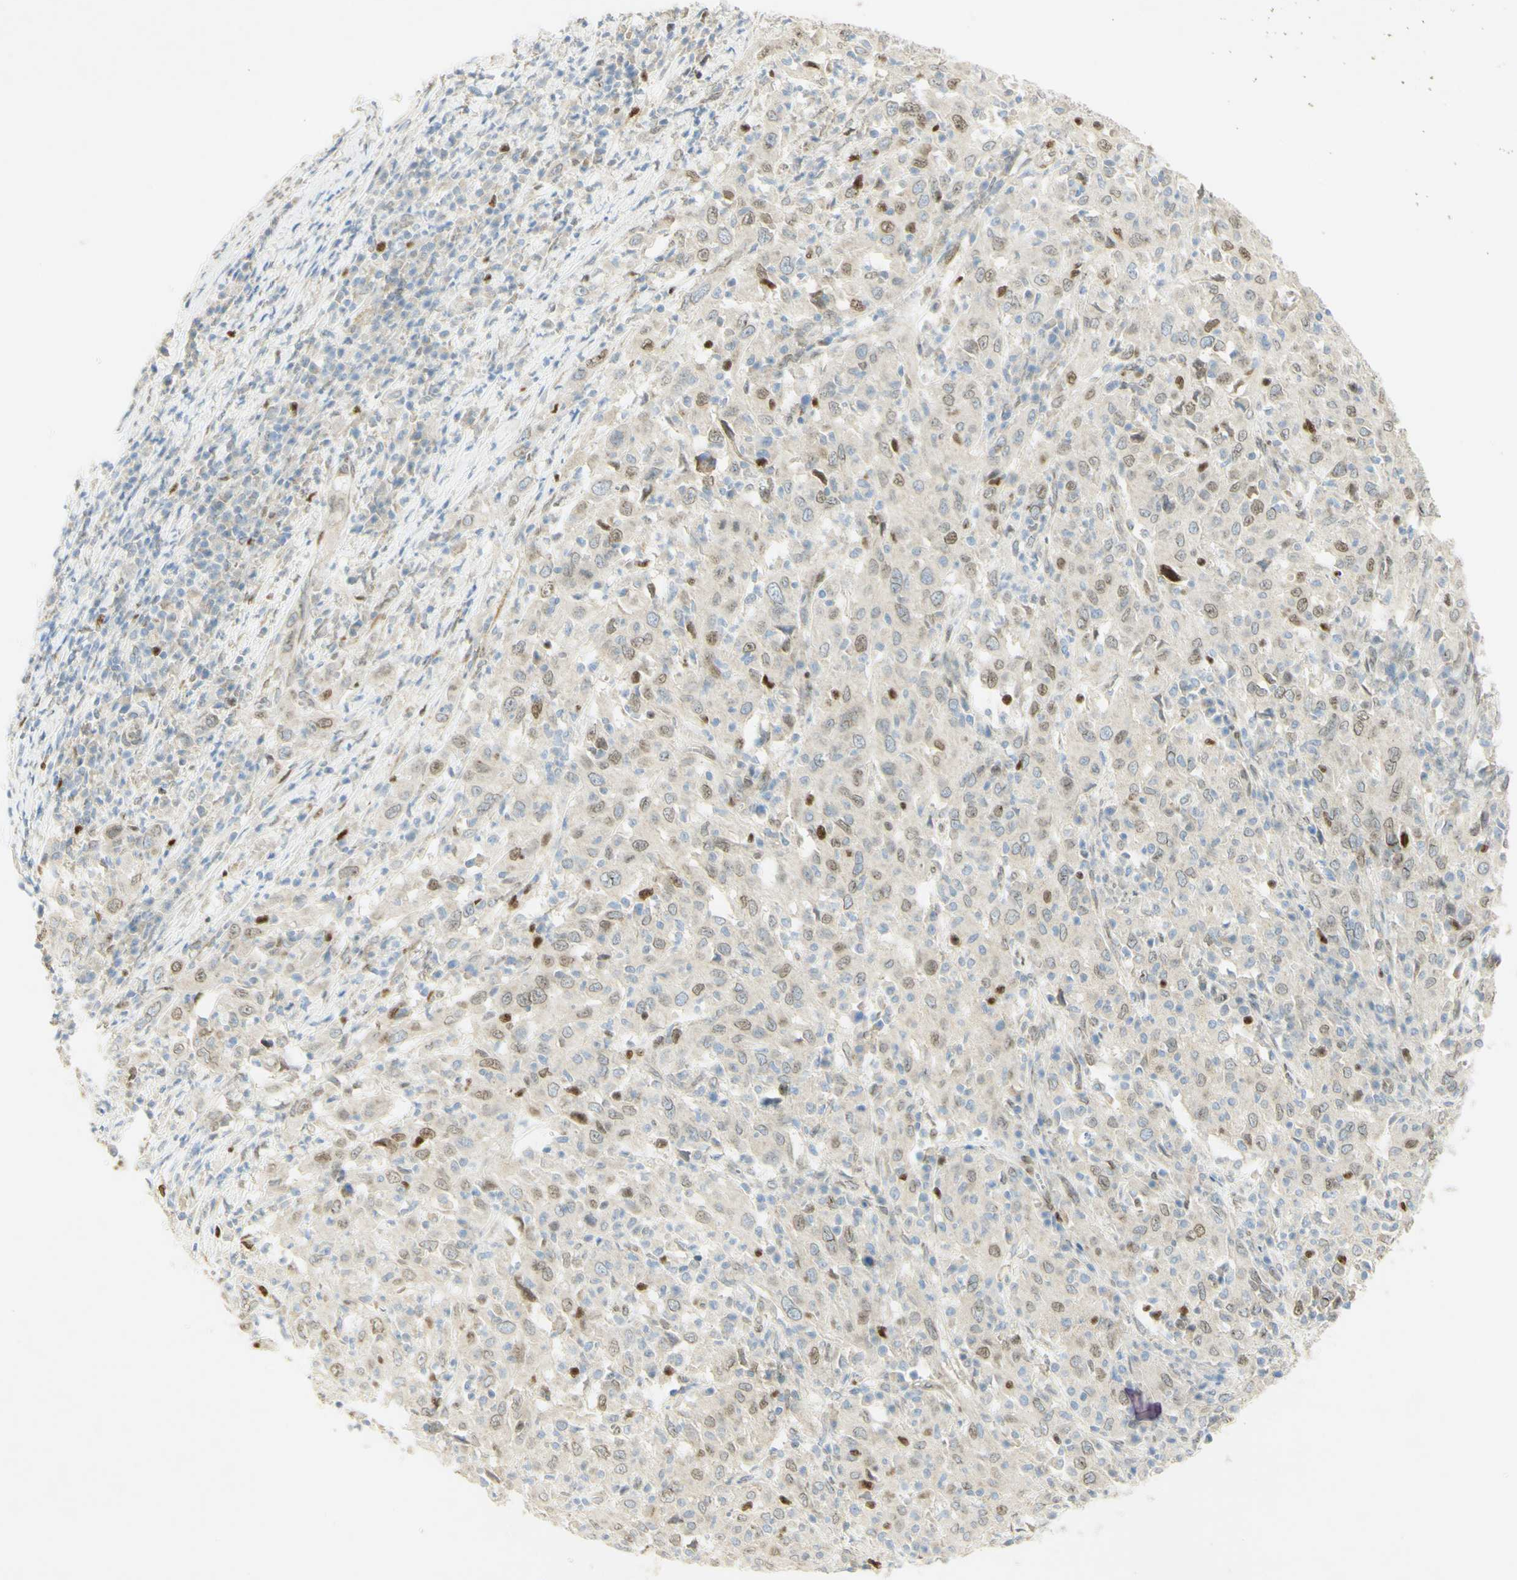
{"staining": {"intensity": "moderate", "quantity": "25%-75%", "location": "nuclear"}, "tissue": "cervical cancer", "cell_type": "Tumor cells", "image_type": "cancer", "snomed": [{"axis": "morphology", "description": "Squamous cell carcinoma, NOS"}, {"axis": "topography", "description": "Cervix"}], "caption": "IHC of squamous cell carcinoma (cervical) demonstrates medium levels of moderate nuclear staining in about 25%-75% of tumor cells.", "gene": "E2F1", "patient": {"sex": "female", "age": 46}}